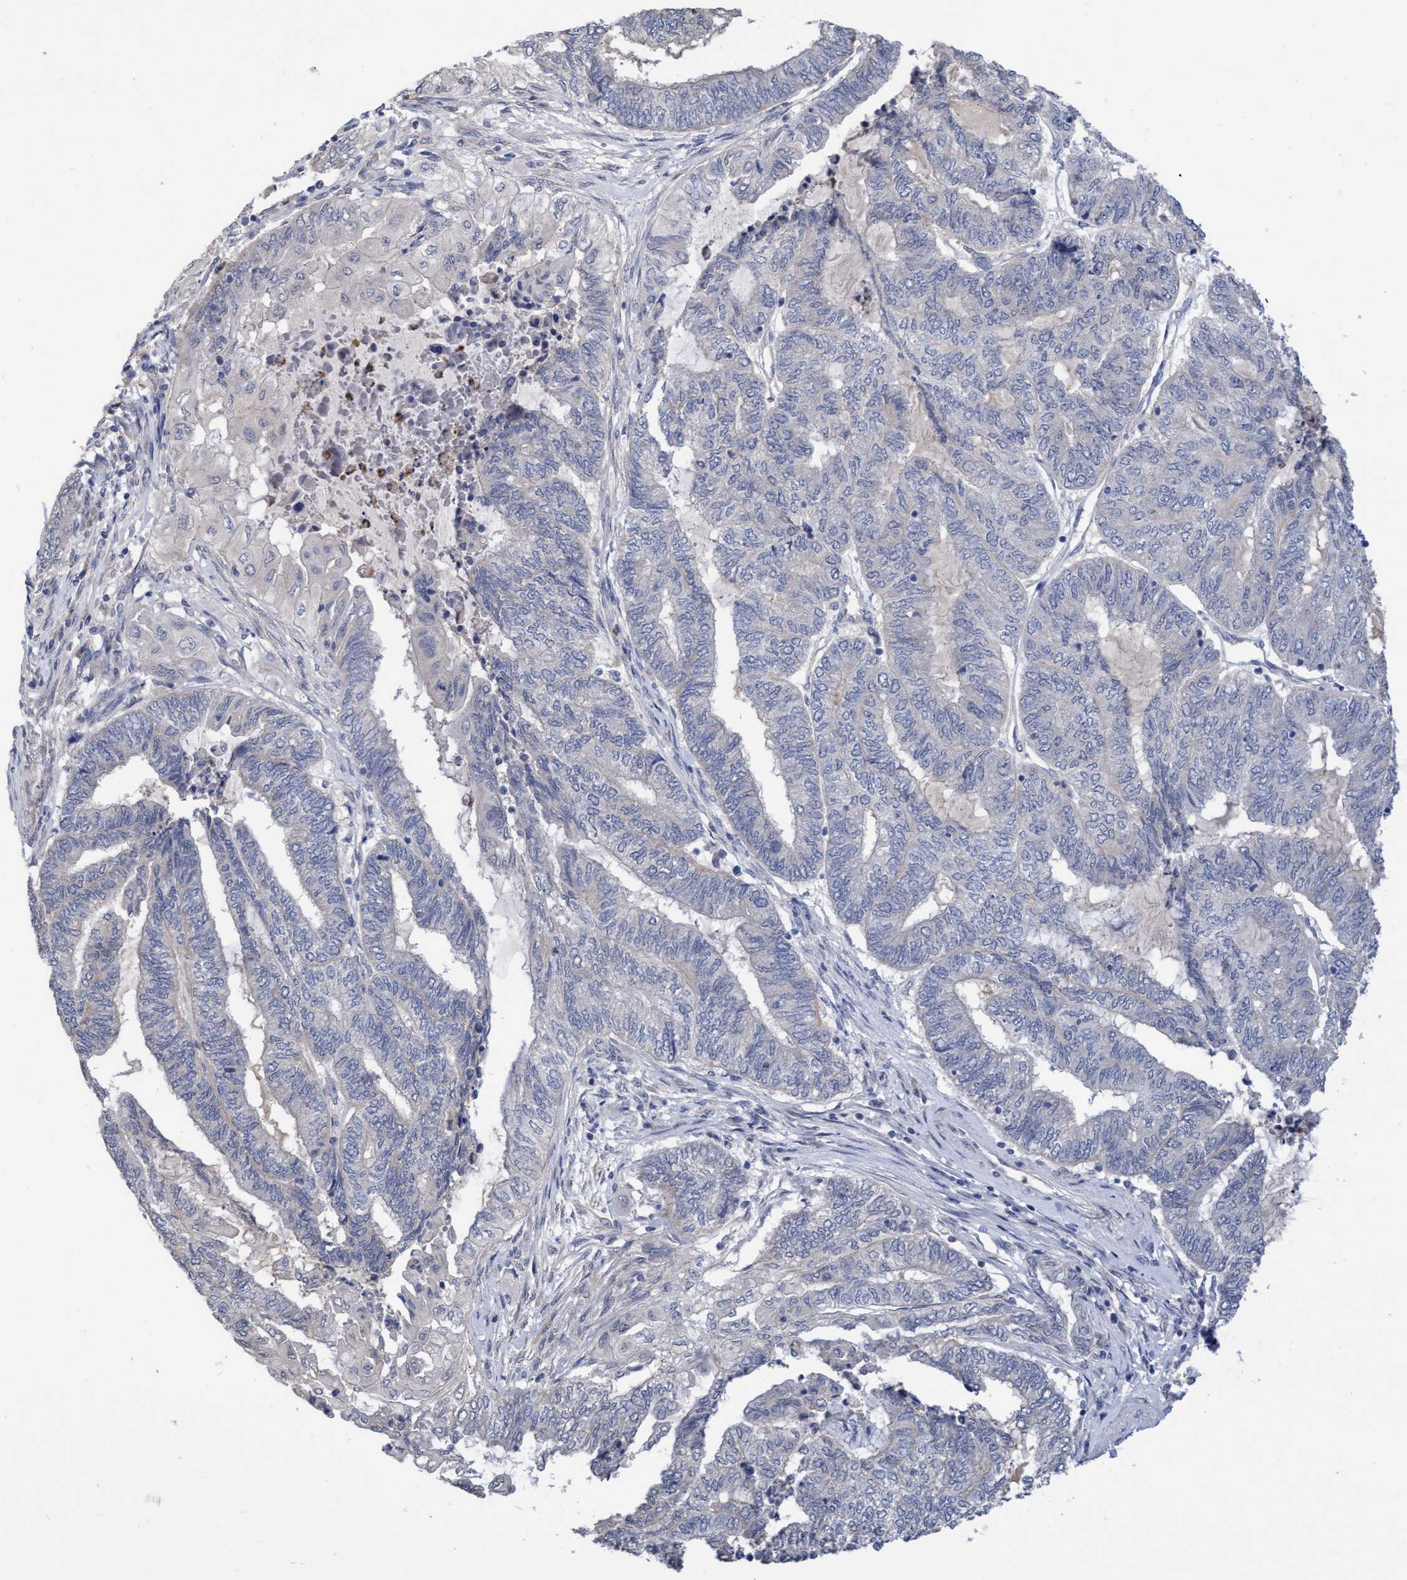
{"staining": {"intensity": "negative", "quantity": "none", "location": "none"}, "tissue": "endometrial cancer", "cell_type": "Tumor cells", "image_type": "cancer", "snomed": [{"axis": "morphology", "description": "Adenocarcinoma, NOS"}, {"axis": "topography", "description": "Uterus"}, {"axis": "topography", "description": "Endometrium"}], "caption": "Human endometrial adenocarcinoma stained for a protein using IHC displays no expression in tumor cells.", "gene": "SEMA4D", "patient": {"sex": "female", "age": 70}}